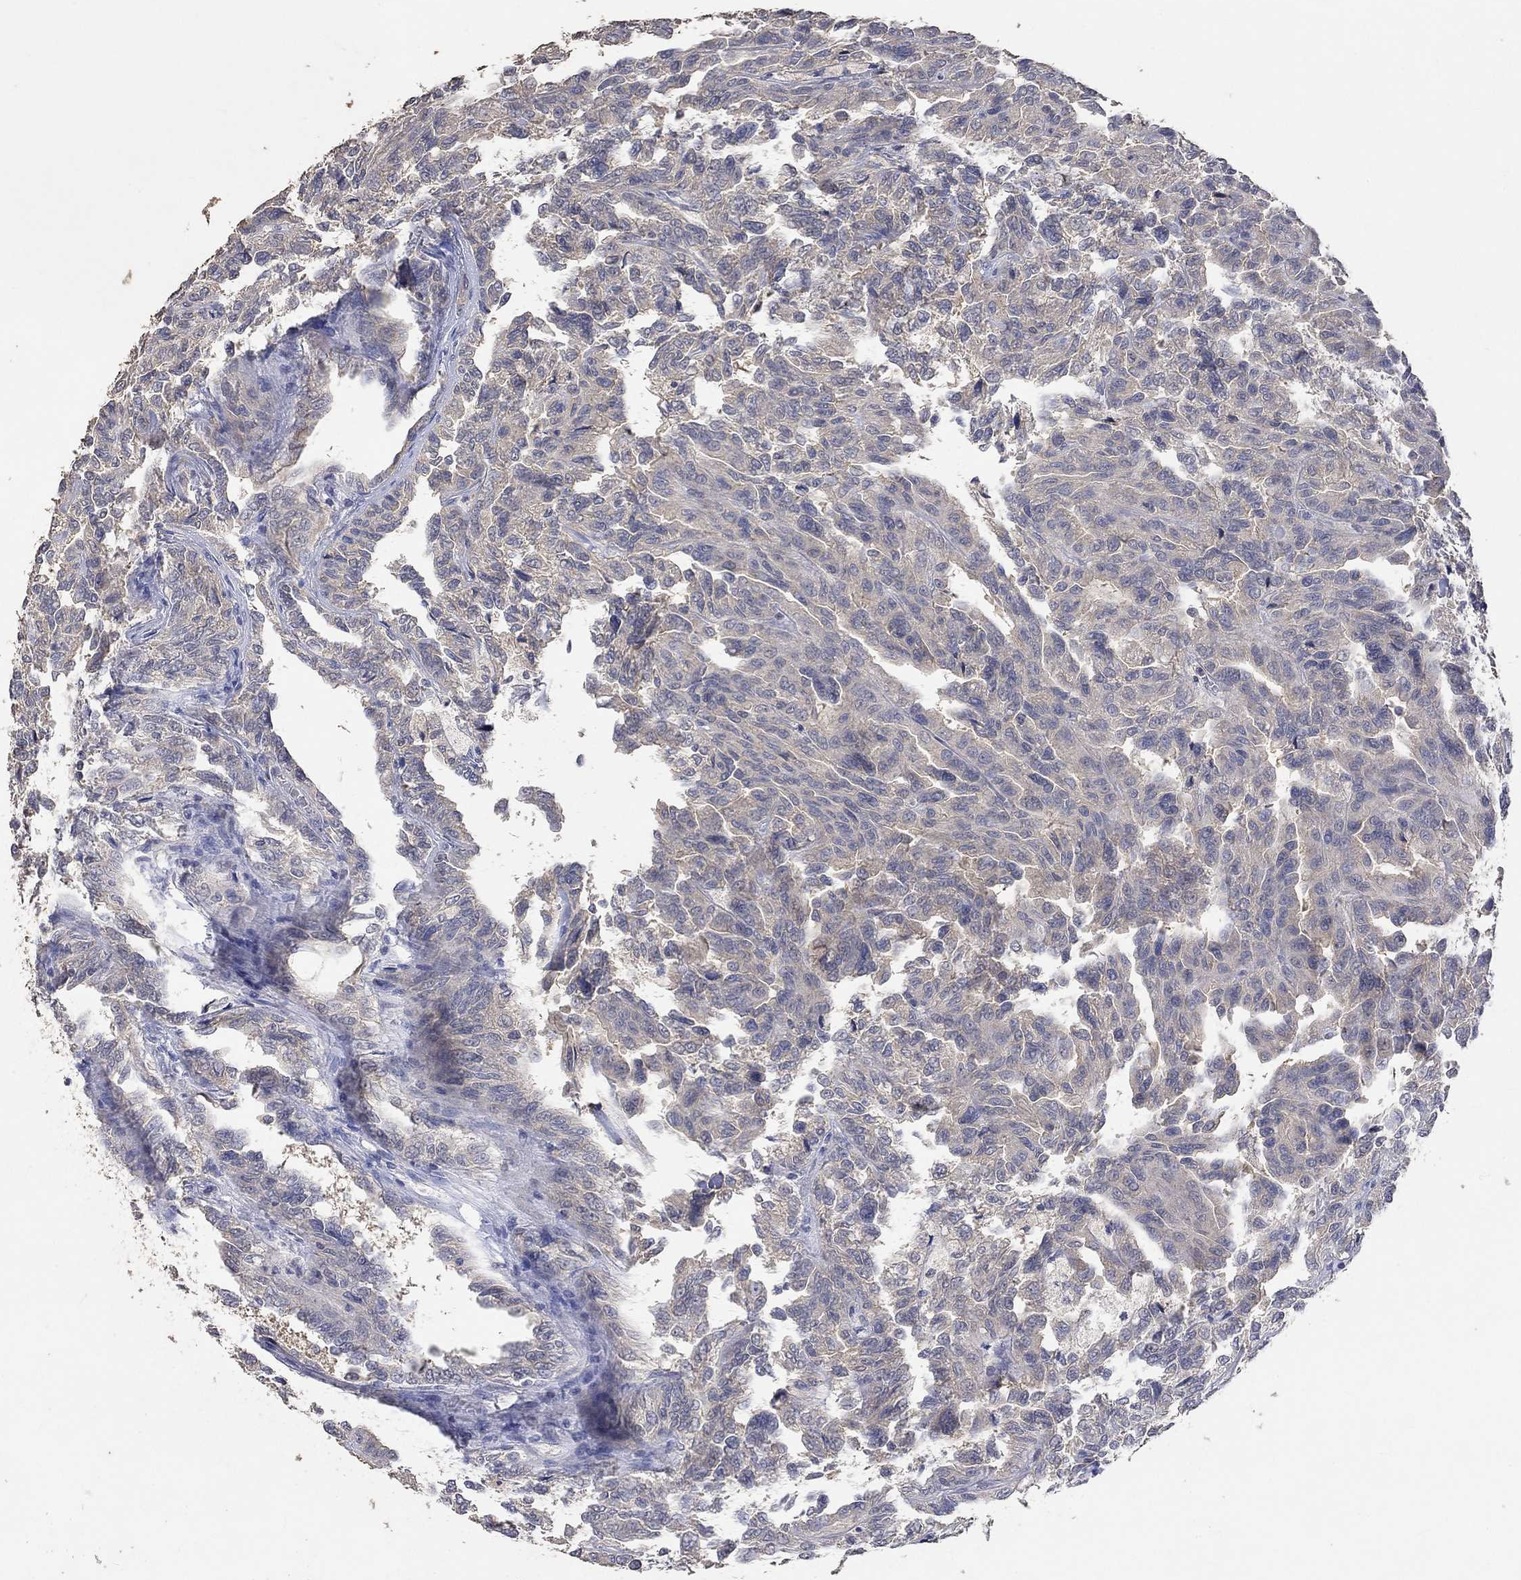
{"staining": {"intensity": "negative", "quantity": "none", "location": "none"}, "tissue": "renal cancer", "cell_type": "Tumor cells", "image_type": "cancer", "snomed": [{"axis": "morphology", "description": "Adenocarcinoma, NOS"}, {"axis": "topography", "description": "Kidney"}], "caption": "Histopathology image shows no protein positivity in tumor cells of adenocarcinoma (renal) tissue.", "gene": "PTPN20", "patient": {"sex": "male", "age": 79}}